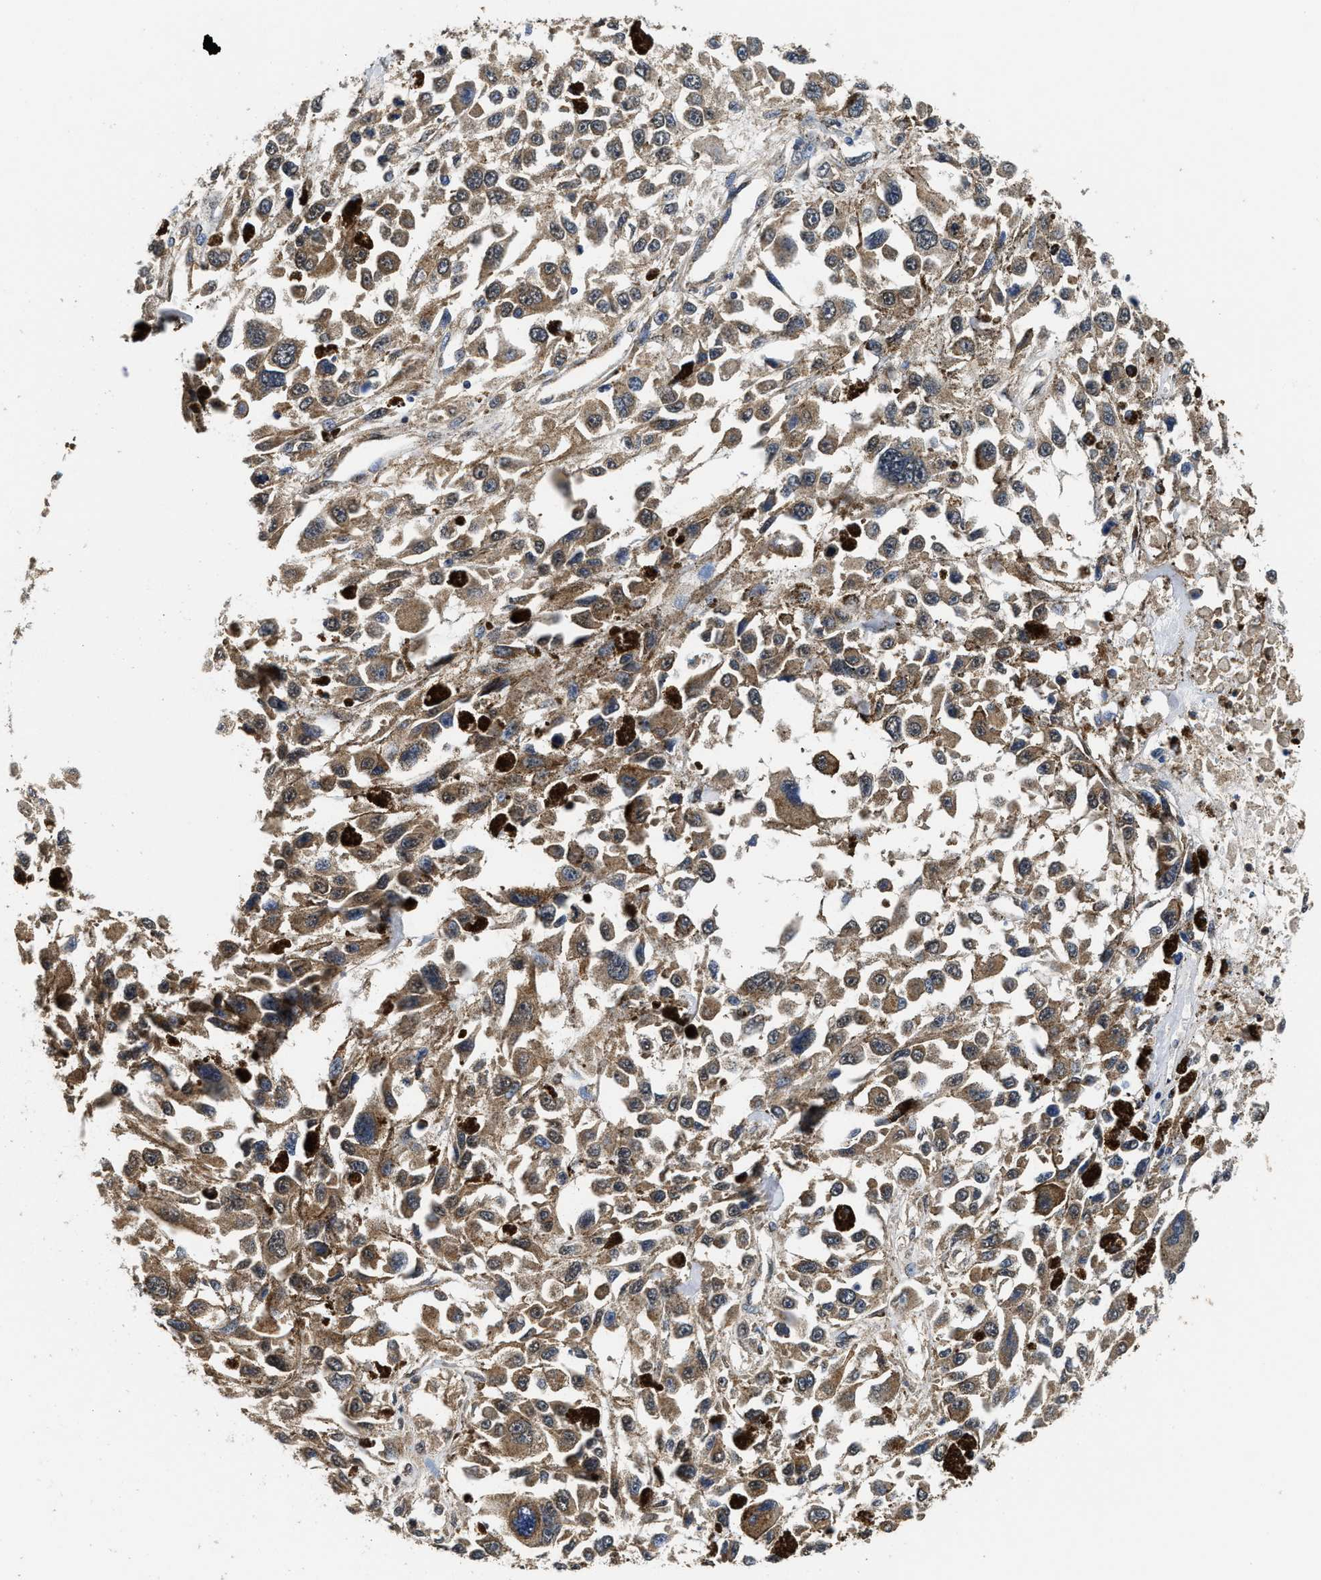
{"staining": {"intensity": "moderate", "quantity": ">75%", "location": "cytoplasmic/membranous"}, "tissue": "melanoma", "cell_type": "Tumor cells", "image_type": "cancer", "snomed": [{"axis": "morphology", "description": "Malignant melanoma, Metastatic site"}, {"axis": "topography", "description": "Lymph node"}], "caption": "Tumor cells reveal medium levels of moderate cytoplasmic/membranous expression in approximately >75% of cells in melanoma. The protein of interest is stained brown, and the nuclei are stained in blue (DAB IHC with brightfield microscopy, high magnification).", "gene": "CTNNA1", "patient": {"sex": "male", "age": 59}}